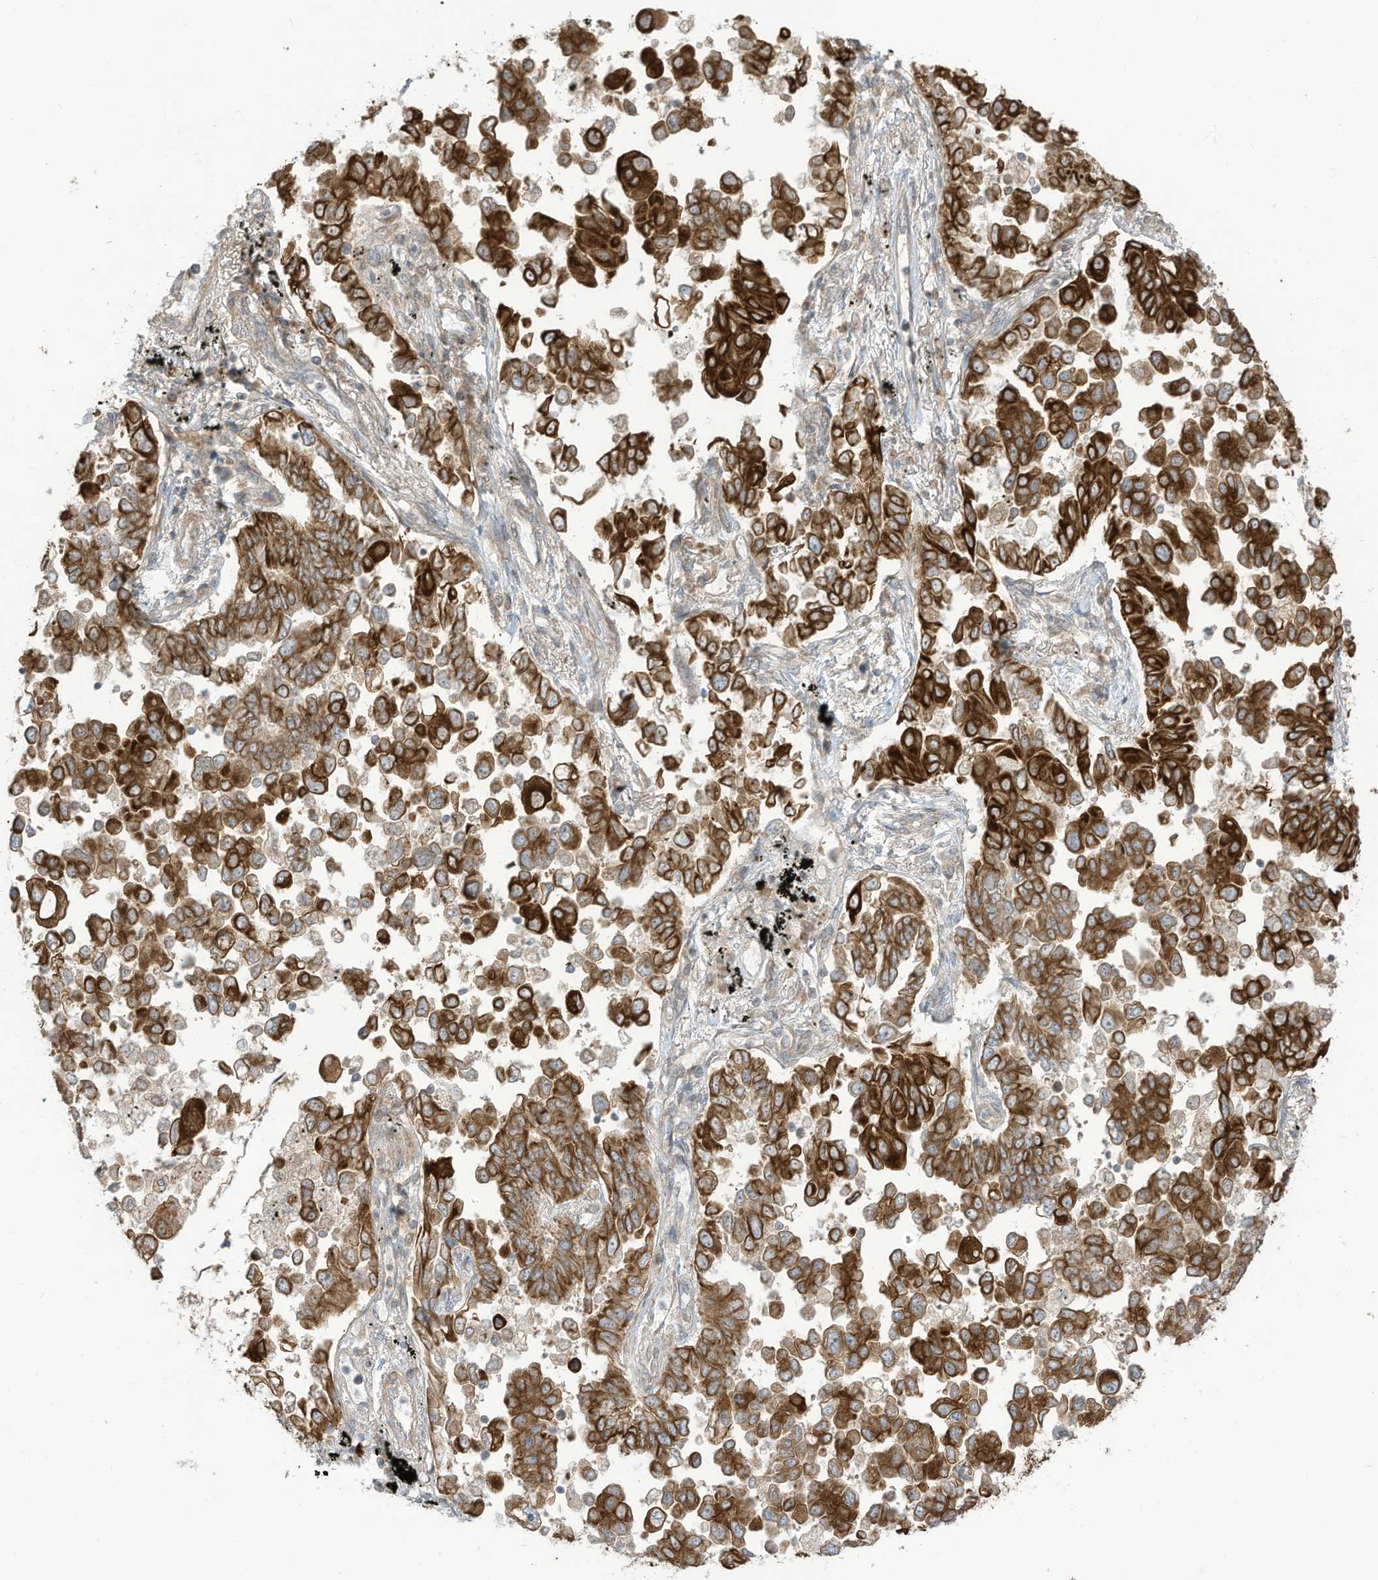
{"staining": {"intensity": "strong", "quantity": ">75%", "location": "cytoplasmic/membranous"}, "tissue": "lung cancer", "cell_type": "Tumor cells", "image_type": "cancer", "snomed": [{"axis": "morphology", "description": "Adenocarcinoma, NOS"}, {"axis": "topography", "description": "Lung"}], "caption": "The micrograph displays a brown stain indicating the presence of a protein in the cytoplasmic/membranous of tumor cells in lung adenocarcinoma.", "gene": "CGAS", "patient": {"sex": "female", "age": 67}}